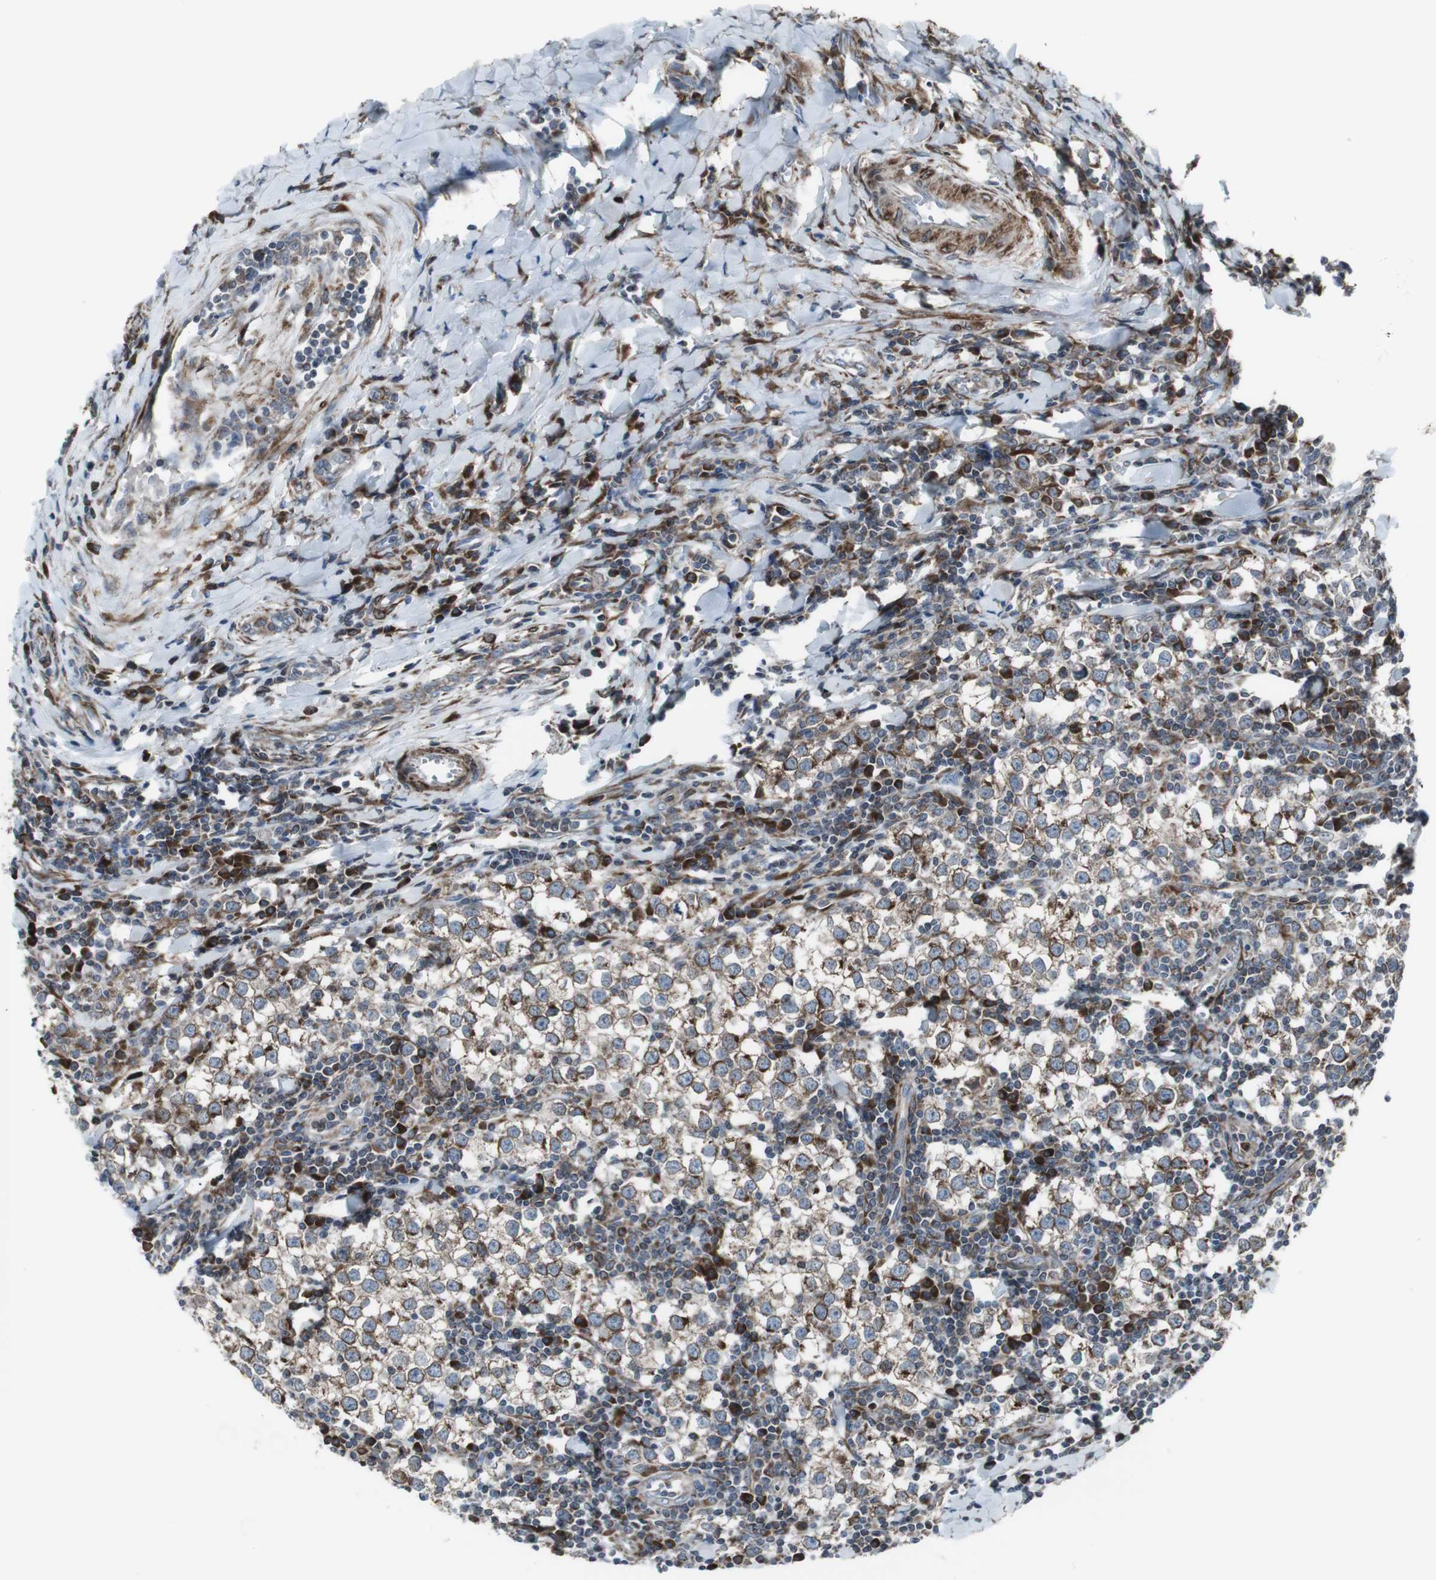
{"staining": {"intensity": "moderate", "quantity": "25%-75%", "location": "cytoplasmic/membranous"}, "tissue": "testis cancer", "cell_type": "Tumor cells", "image_type": "cancer", "snomed": [{"axis": "morphology", "description": "Seminoma, NOS"}, {"axis": "morphology", "description": "Carcinoma, Embryonal, NOS"}, {"axis": "topography", "description": "Testis"}], "caption": "Seminoma (testis) was stained to show a protein in brown. There is medium levels of moderate cytoplasmic/membranous positivity in approximately 25%-75% of tumor cells. (Stains: DAB (3,3'-diaminobenzidine) in brown, nuclei in blue, Microscopy: brightfield microscopy at high magnification).", "gene": "LNPK", "patient": {"sex": "male", "age": 36}}